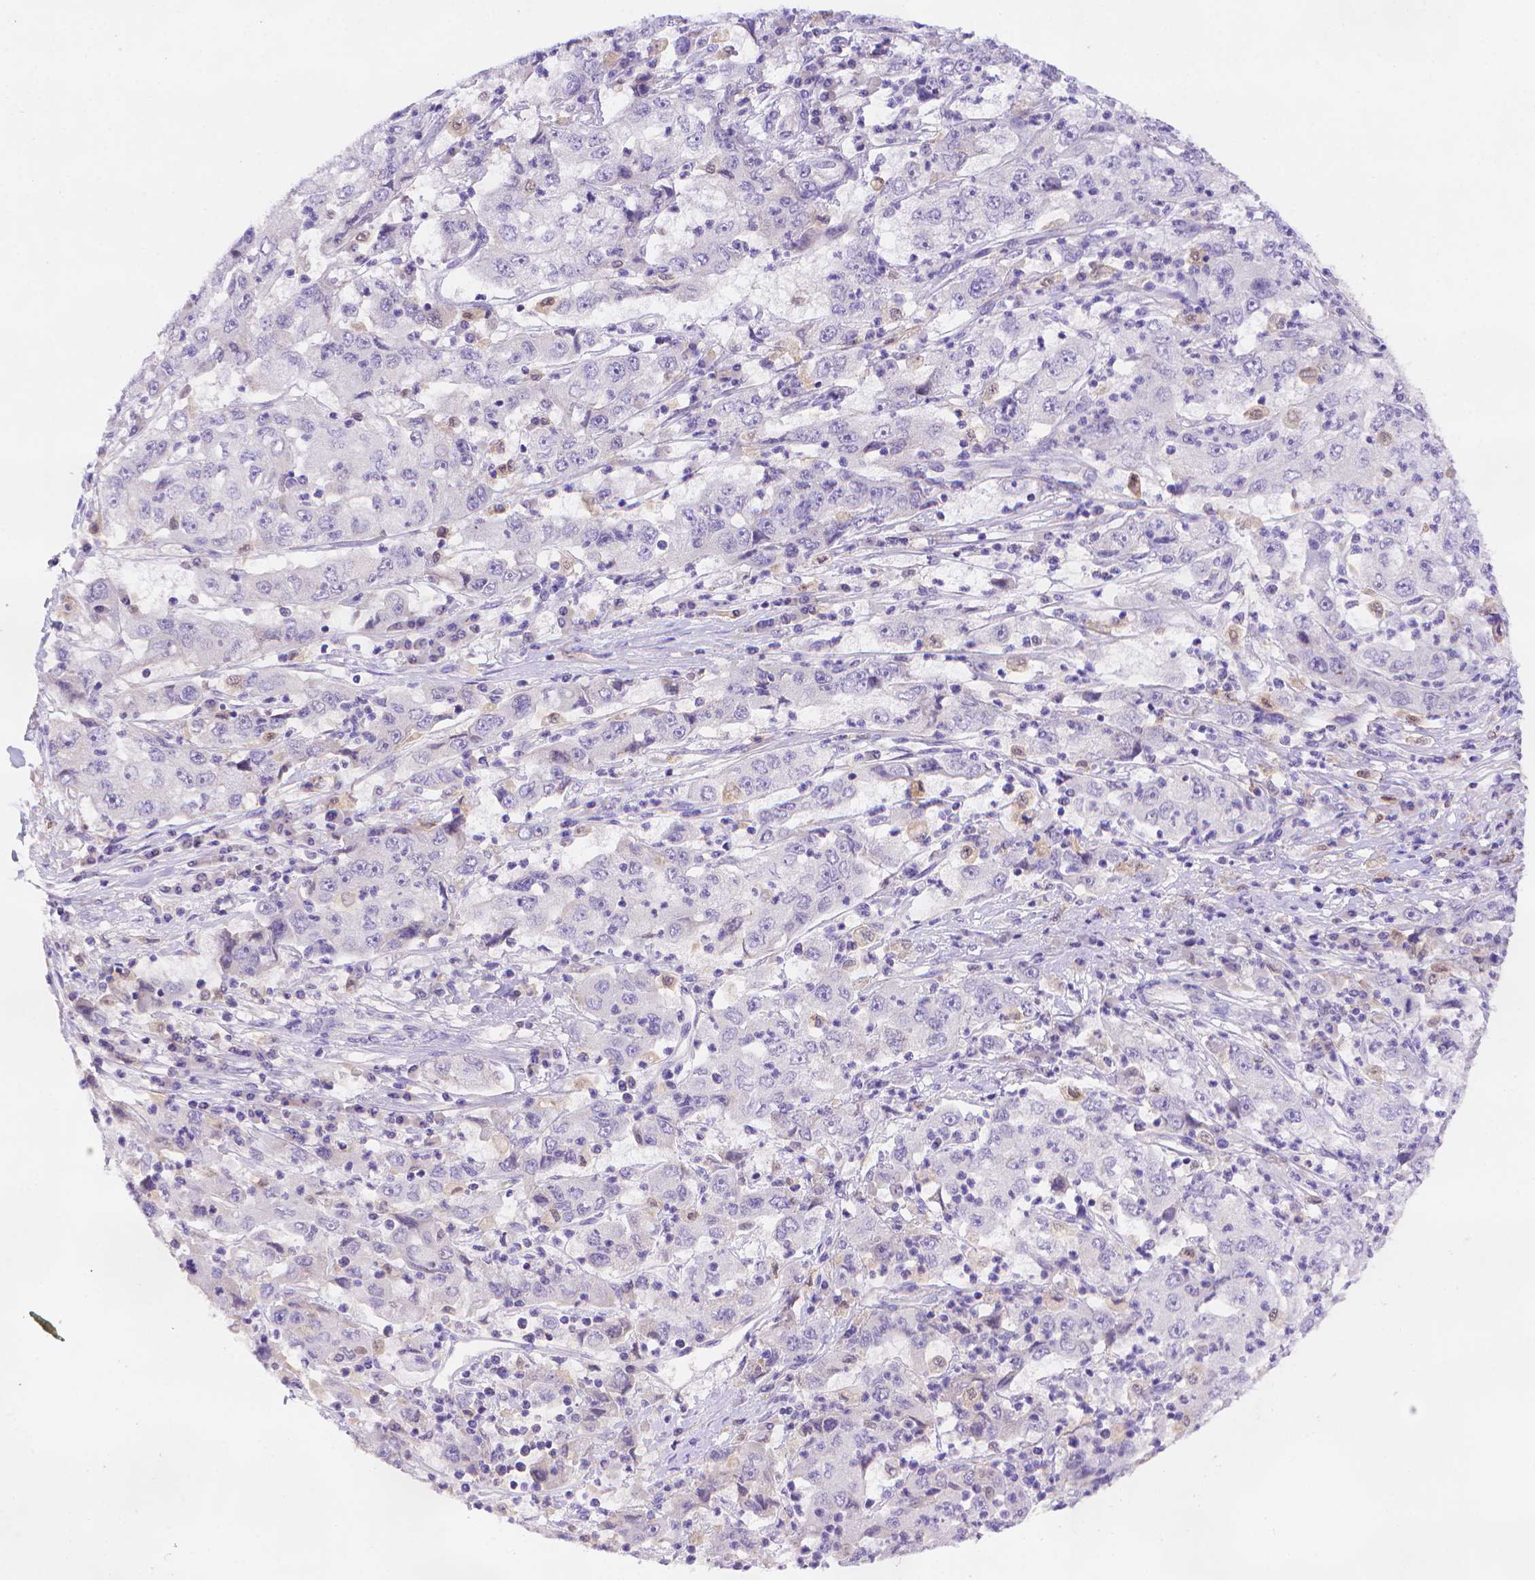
{"staining": {"intensity": "negative", "quantity": "none", "location": "none"}, "tissue": "cervical cancer", "cell_type": "Tumor cells", "image_type": "cancer", "snomed": [{"axis": "morphology", "description": "Squamous cell carcinoma, NOS"}, {"axis": "topography", "description": "Cervix"}], "caption": "A high-resolution micrograph shows immunohistochemistry (IHC) staining of cervical cancer, which demonstrates no significant expression in tumor cells. (DAB (3,3'-diaminobenzidine) immunohistochemistry (IHC) visualized using brightfield microscopy, high magnification).", "gene": "FGD2", "patient": {"sex": "female", "age": 36}}